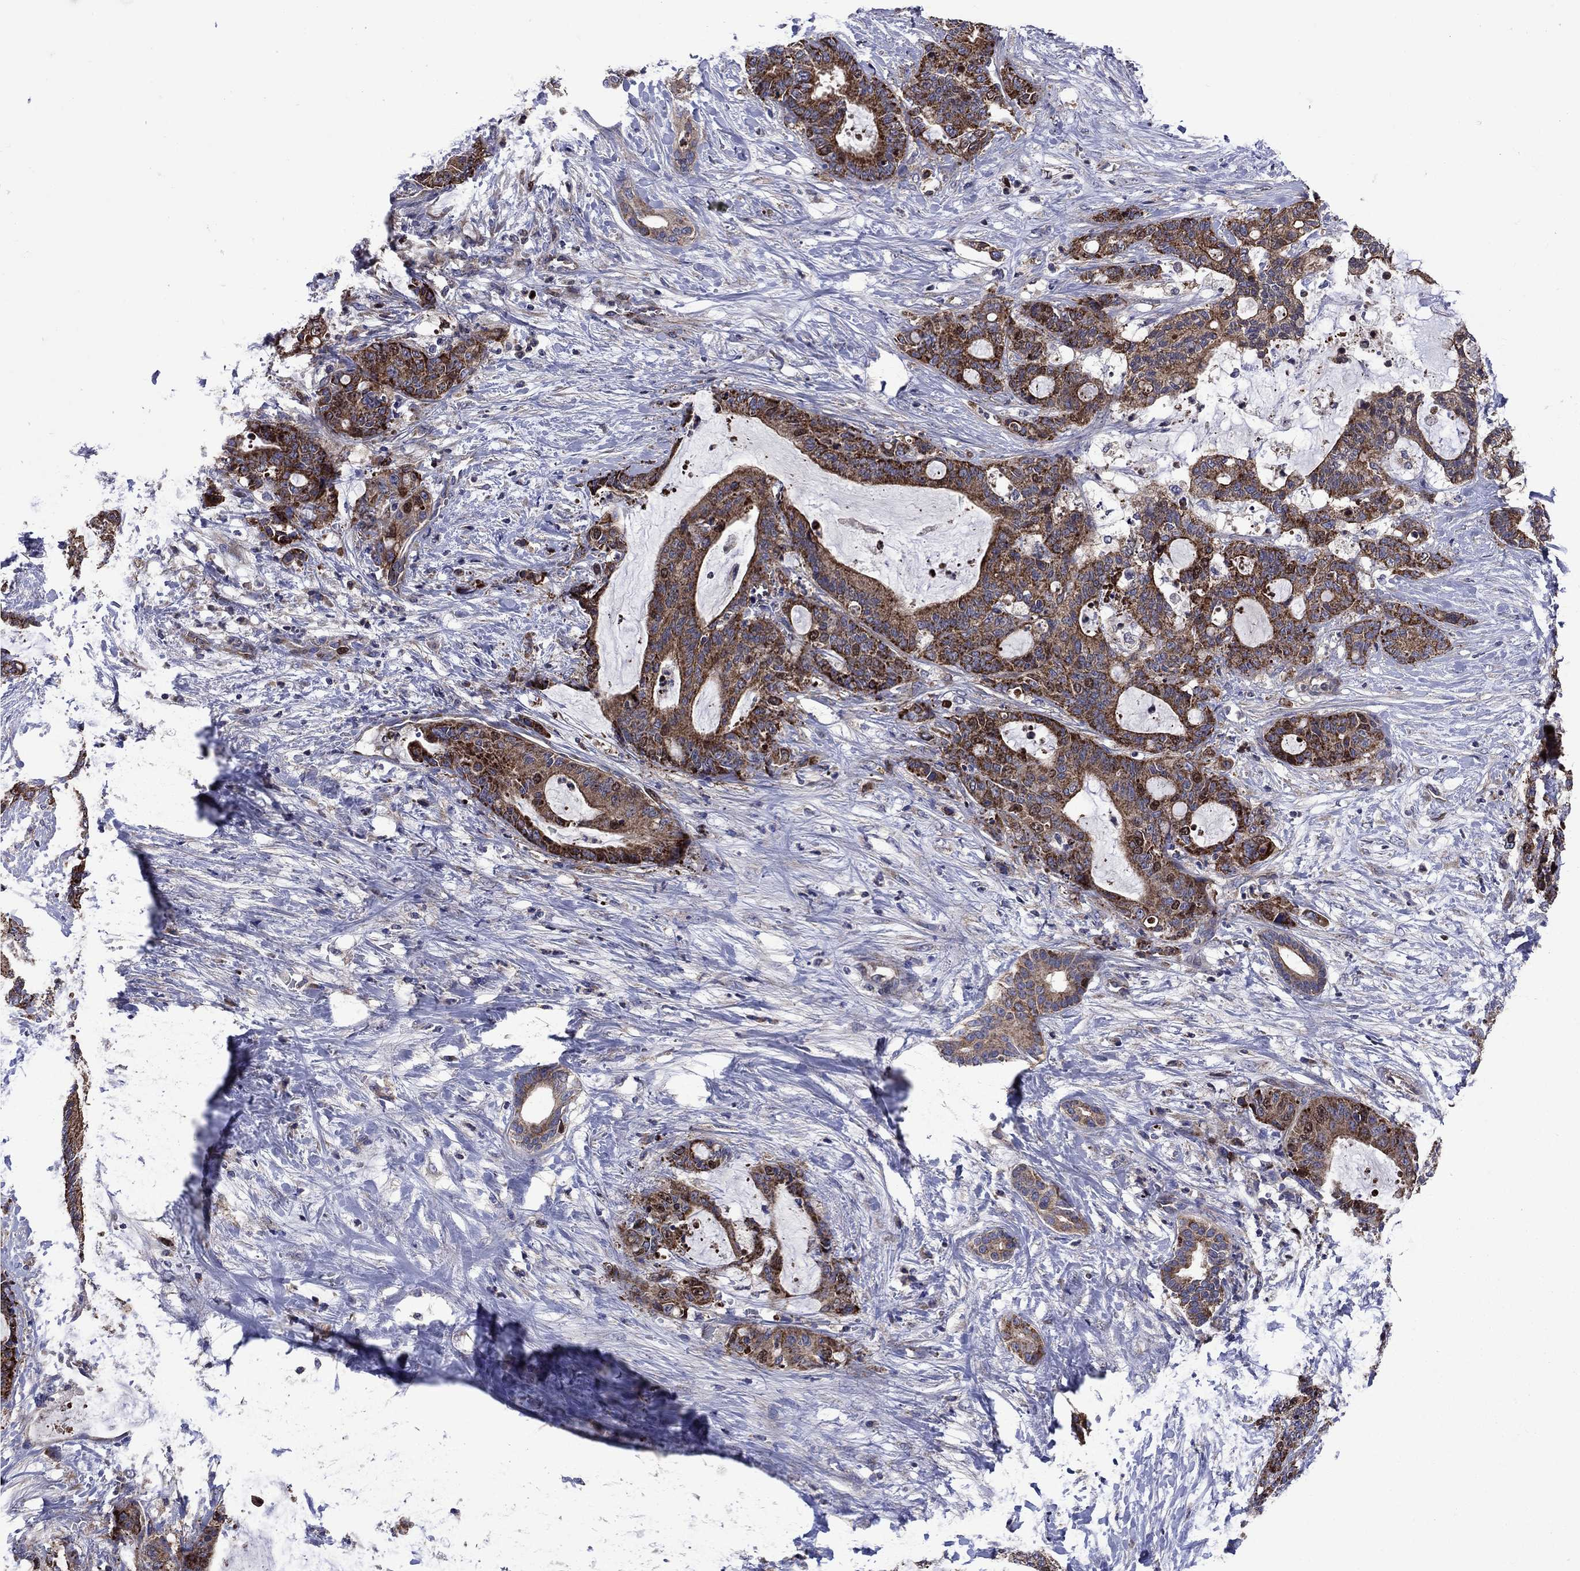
{"staining": {"intensity": "strong", "quantity": ">75%", "location": "cytoplasmic/membranous"}, "tissue": "liver cancer", "cell_type": "Tumor cells", "image_type": "cancer", "snomed": [{"axis": "morphology", "description": "Cholangiocarcinoma"}, {"axis": "topography", "description": "Liver"}], "caption": "Immunohistochemical staining of liver cancer exhibits strong cytoplasmic/membranous protein expression in about >75% of tumor cells.", "gene": "KIF22", "patient": {"sex": "female", "age": 73}}